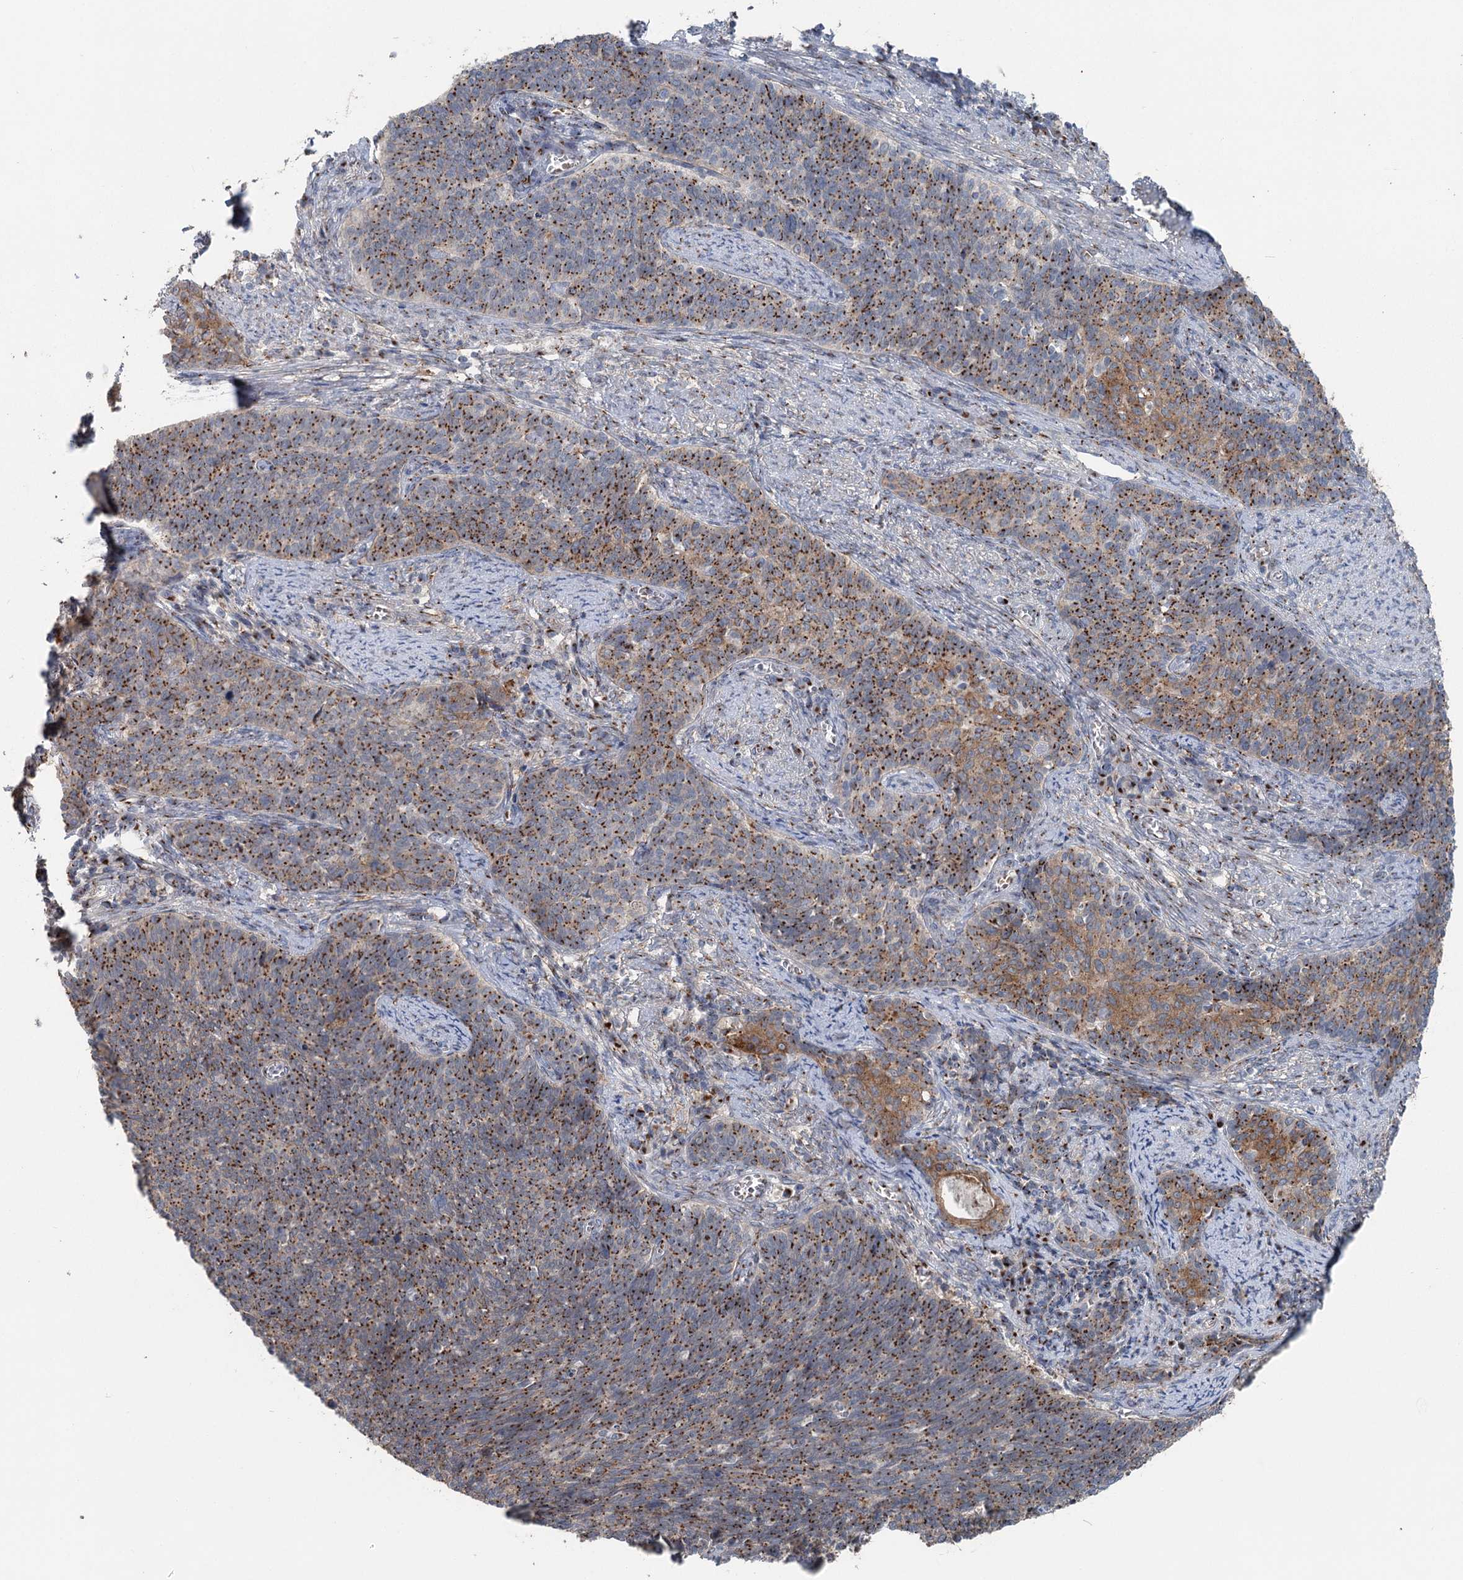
{"staining": {"intensity": "moderate", "quantity": ">75%", "location": "cytoplasmic/membranous"}, "tissue": "cervical cancer", "cell_type": "Tumor cells", "image_type": "cancer", "snomed": [{"axis": "morphology", "description": "Squamous cell carcinoma, NOS"}, {"axis": "topography", "description": "Cervix"}], "caption": "The micrograph displays a brown stain indicating the presence of a protein in the cytoplasmic/membranous of tumor cells in cervical squamous cell carcinoma. The staining was performed using DAB (3,3'-diaminobenzidine), with brown indicating positive protein expression. Nuclei are stained blue with hematoxylin.", "gene": "ITIH5", "patient": {"sex": "female", "age": 39}}